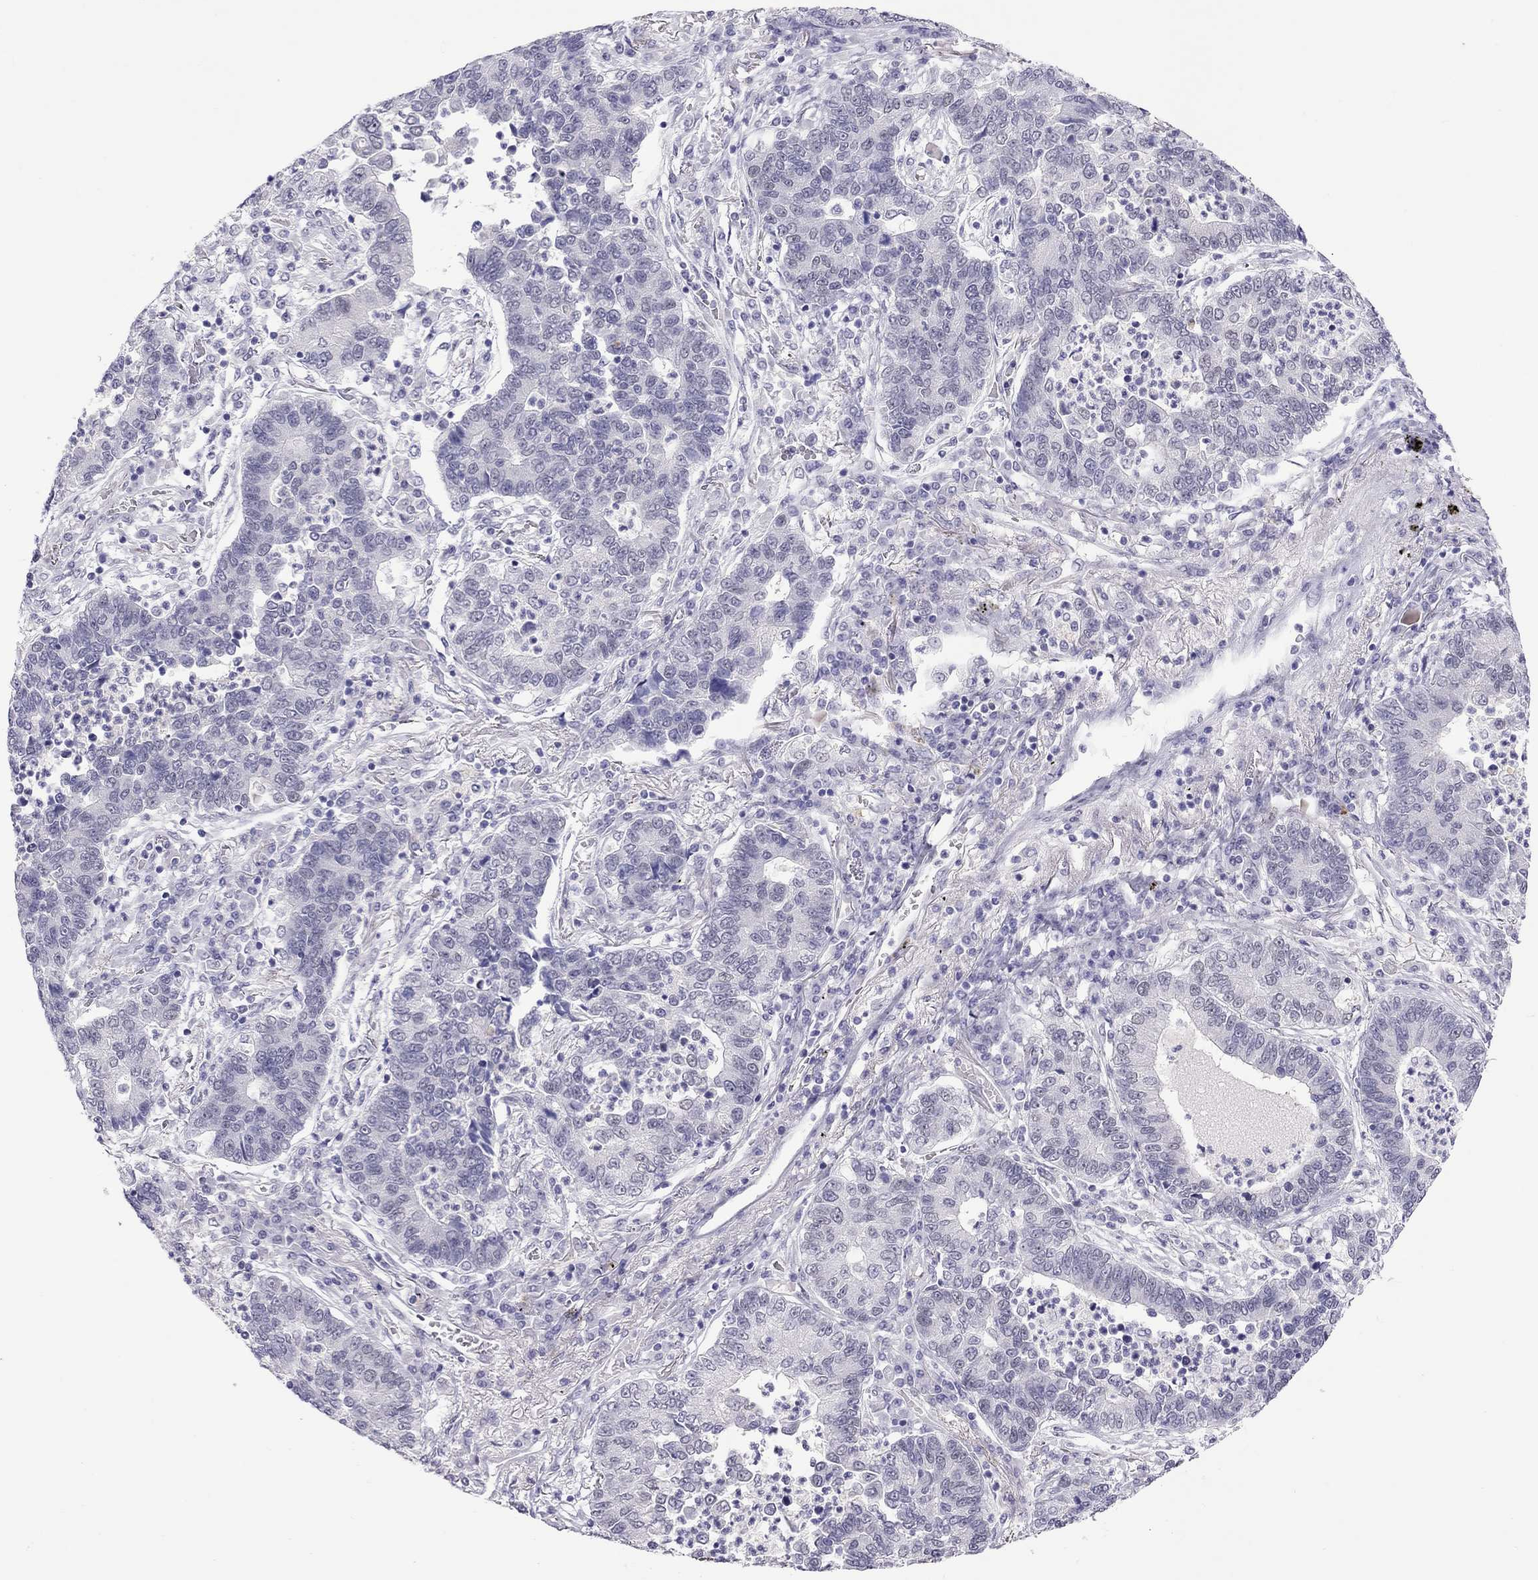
{"staining": {"intensity": "negative", "quantity": "none", "location": "none"}, "tissue": "lung cancer", "cell_type": "Tumor cells", "image_type": "cancer", "snomed": [{"axis": "morphology", "description": "Adenocarcinoma, NOS"}, {"axis": "topography", "description": "Lung"}], "caption": "Immunohistochemistry micrograph of neoplastic tissue: human lung adenocarcinoma stained with DAB reveals no significant protein staining in tumor cells. (DAB immunohistochemistry visualized using brightfield microscopy, high magnification).", "gene": "CHRNB3", "patient": {"sex": "female", "age": 57}}